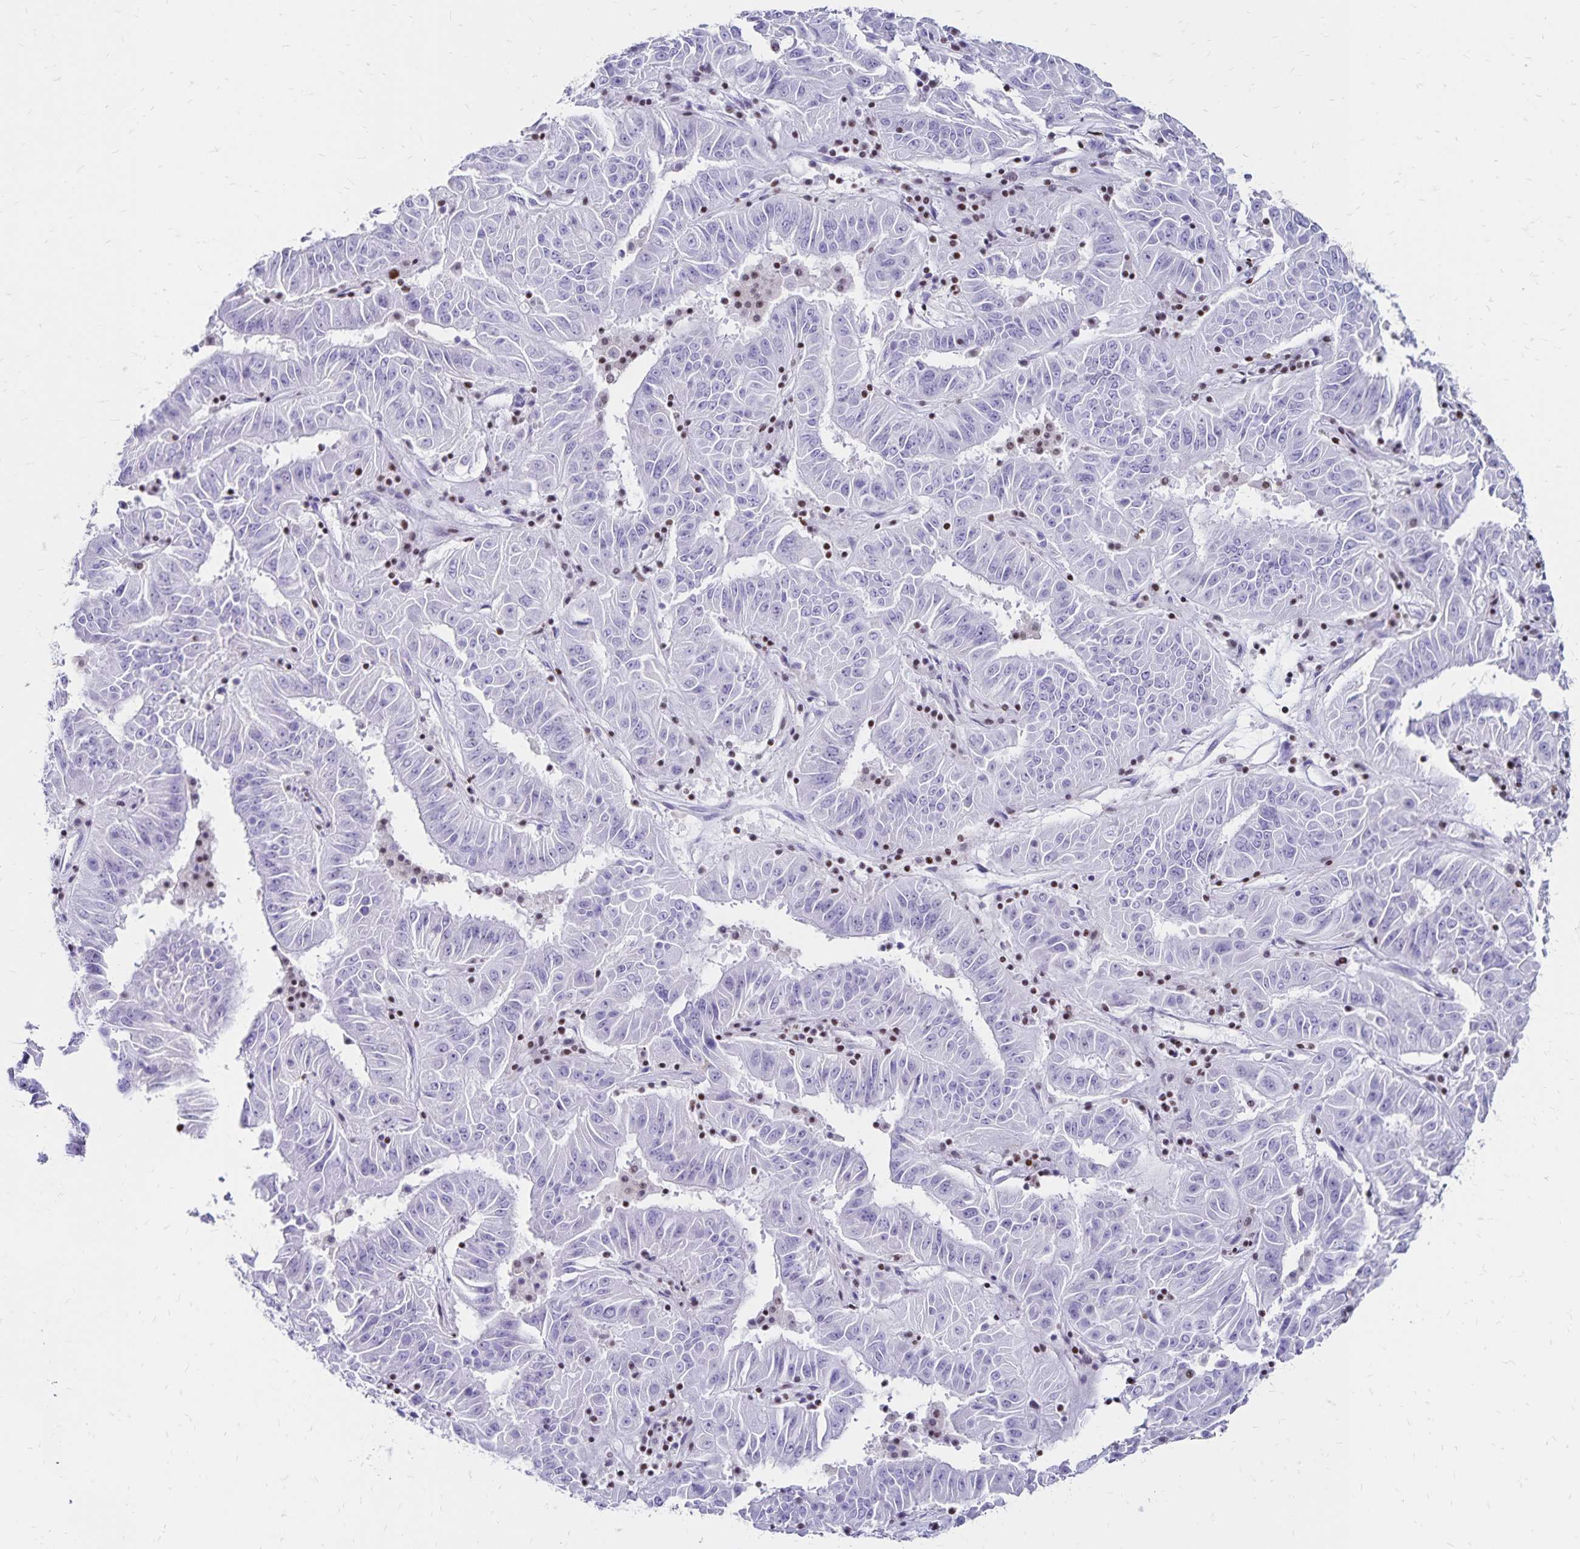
{"staining": {"intensity": "negative", "quantity": "none", "location": "none"}, "tissue": "pancreatic cancer", "cell_type": "Tumor cells", "image_type": "cancer", "snomed": [{"axis": "morphology", "description": "Adenocarcinoma, NOS"}, {"axis": "topography", "description": "Pancreas"}], "caption": "This is an IHC image of human adenocarcinoma (pancreatic). There is no expression in tumor cells.", "gene": "IKZF1", "patient": {"sex": "male", "age": 63}}